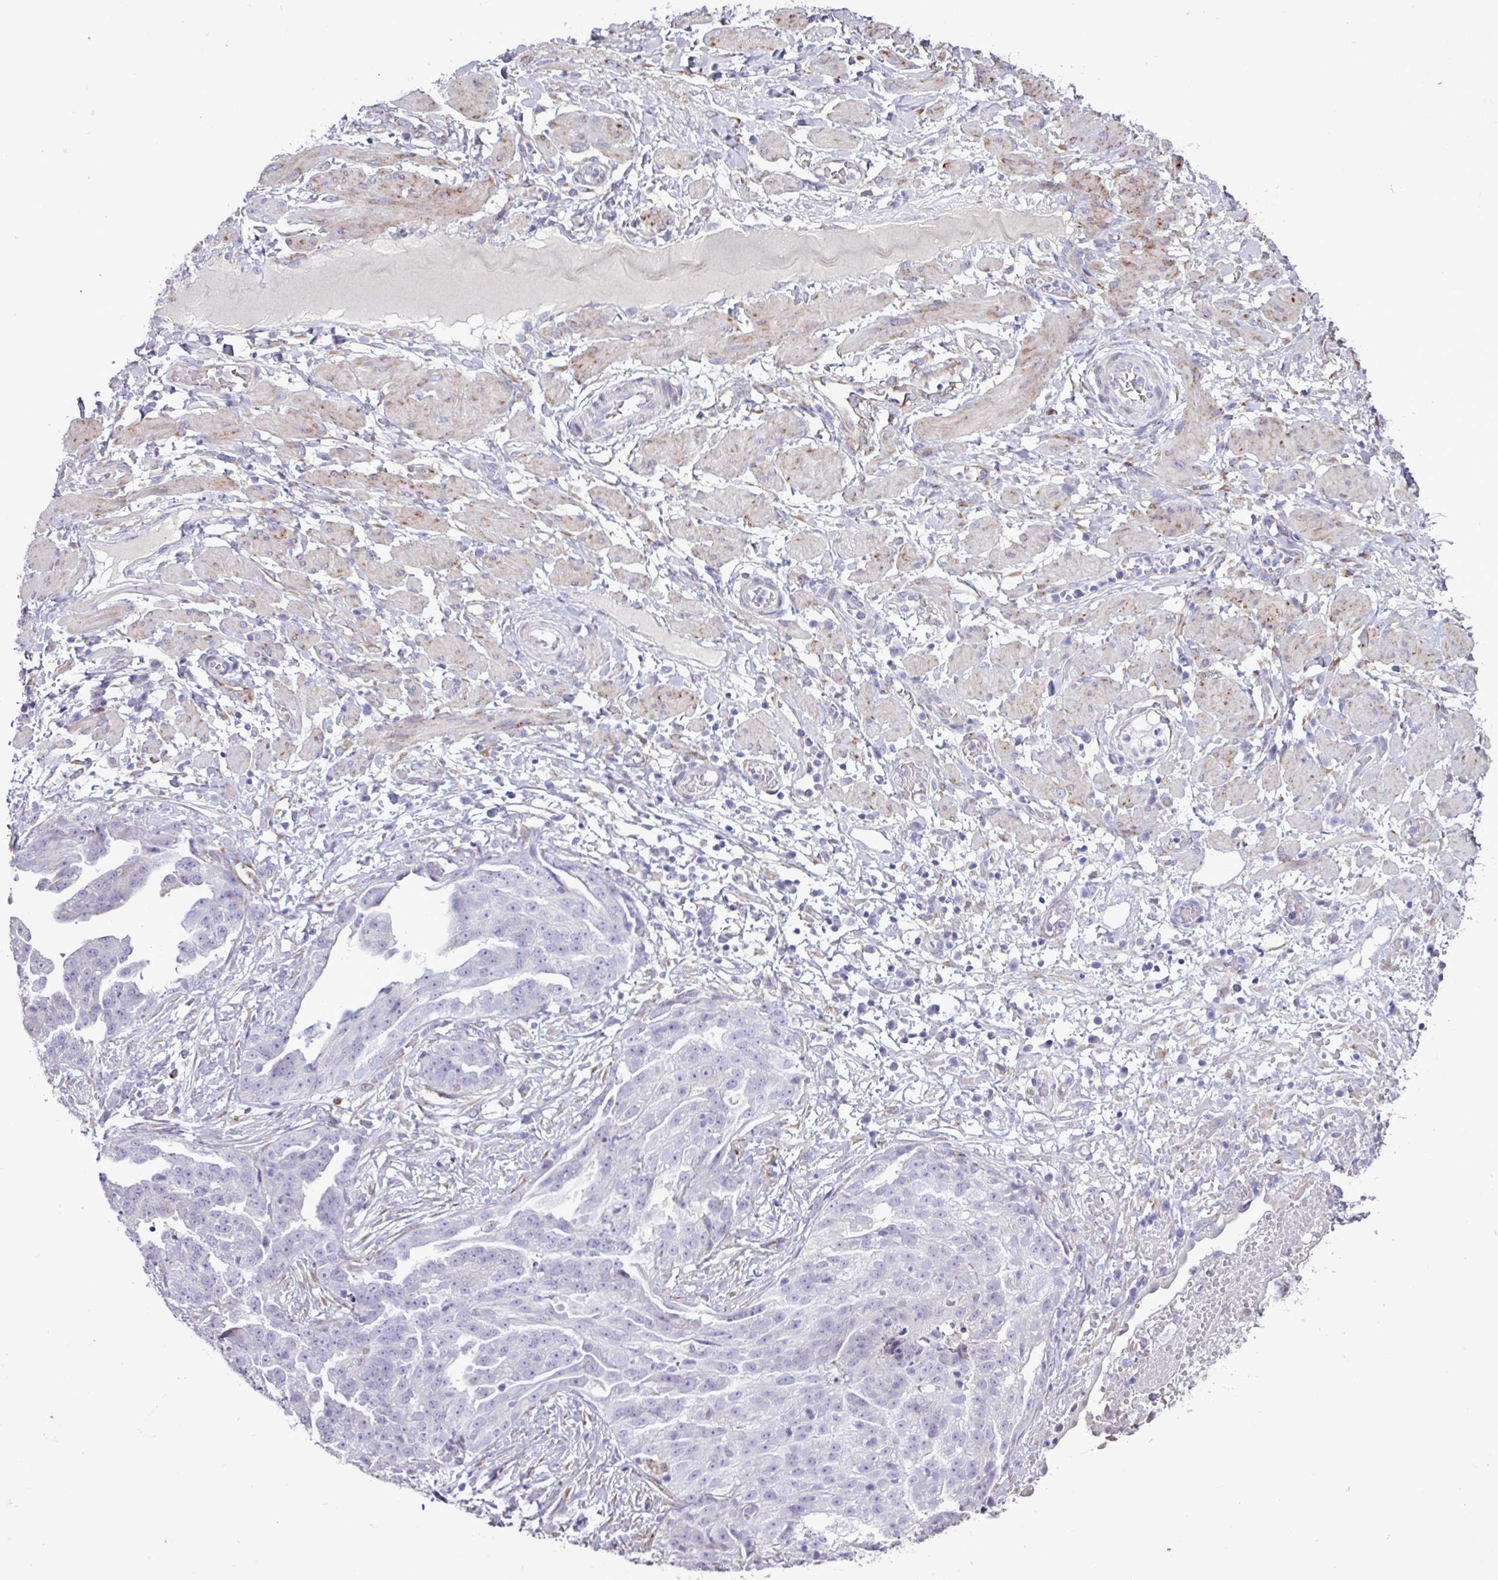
{"staining": {"intensity": "negative", "quantity": "none", "location": "none"}, "tissue": "ovarian cancer", "cell_type": "Tumor cells", "image_type": "cancer", "snomed": [{"axis": "morphology", "description": "Cystadenocarcinoma, serous, NOS"}, {"axis": "topography", "description": "Ovary"}], "caption": "Tumor cells show no significant protein positivity in serous cystadenocarcinoma (ovarian).", "gene": "PPP1R35", "patient": {"sex": "female", "age": 58}}